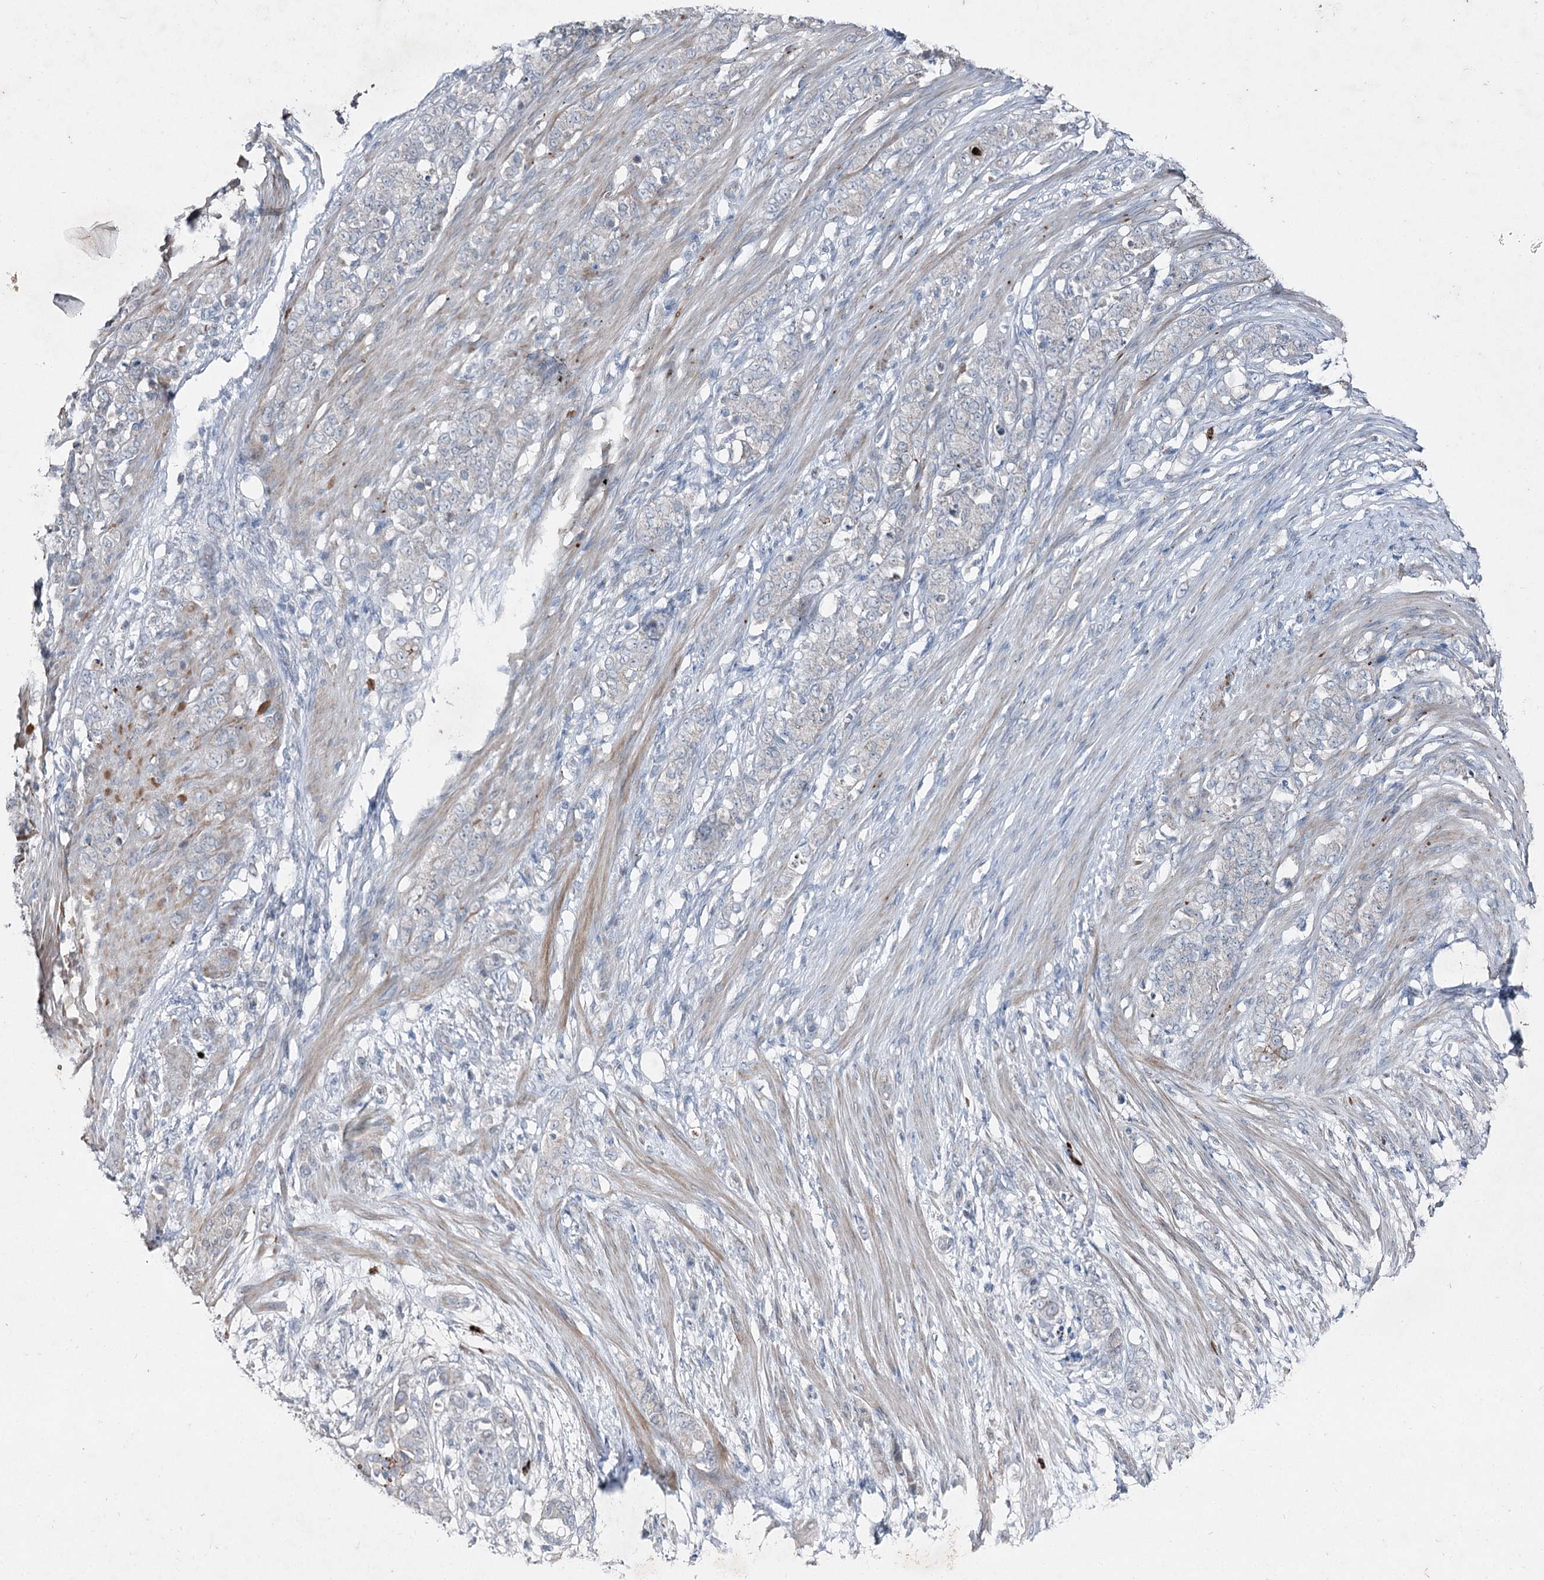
{"staining": {"intensity": "negative", "quantity": "none", "location": "none"}, "tissue": "stomach cancer", "cell_type": "Tumor cells", "image_type": "cancer", "snomed": [{"axis": "morphology", "description": "Adenocarcinoma, NOS"}, {"axis": "topography", "description": "Stomach"}], "caption": "Image shows no protein expression in tumor cells of stomach cancer tissue.", "gene": "PLA2G12A", "patient": {"sex": "female", "age": 79}}